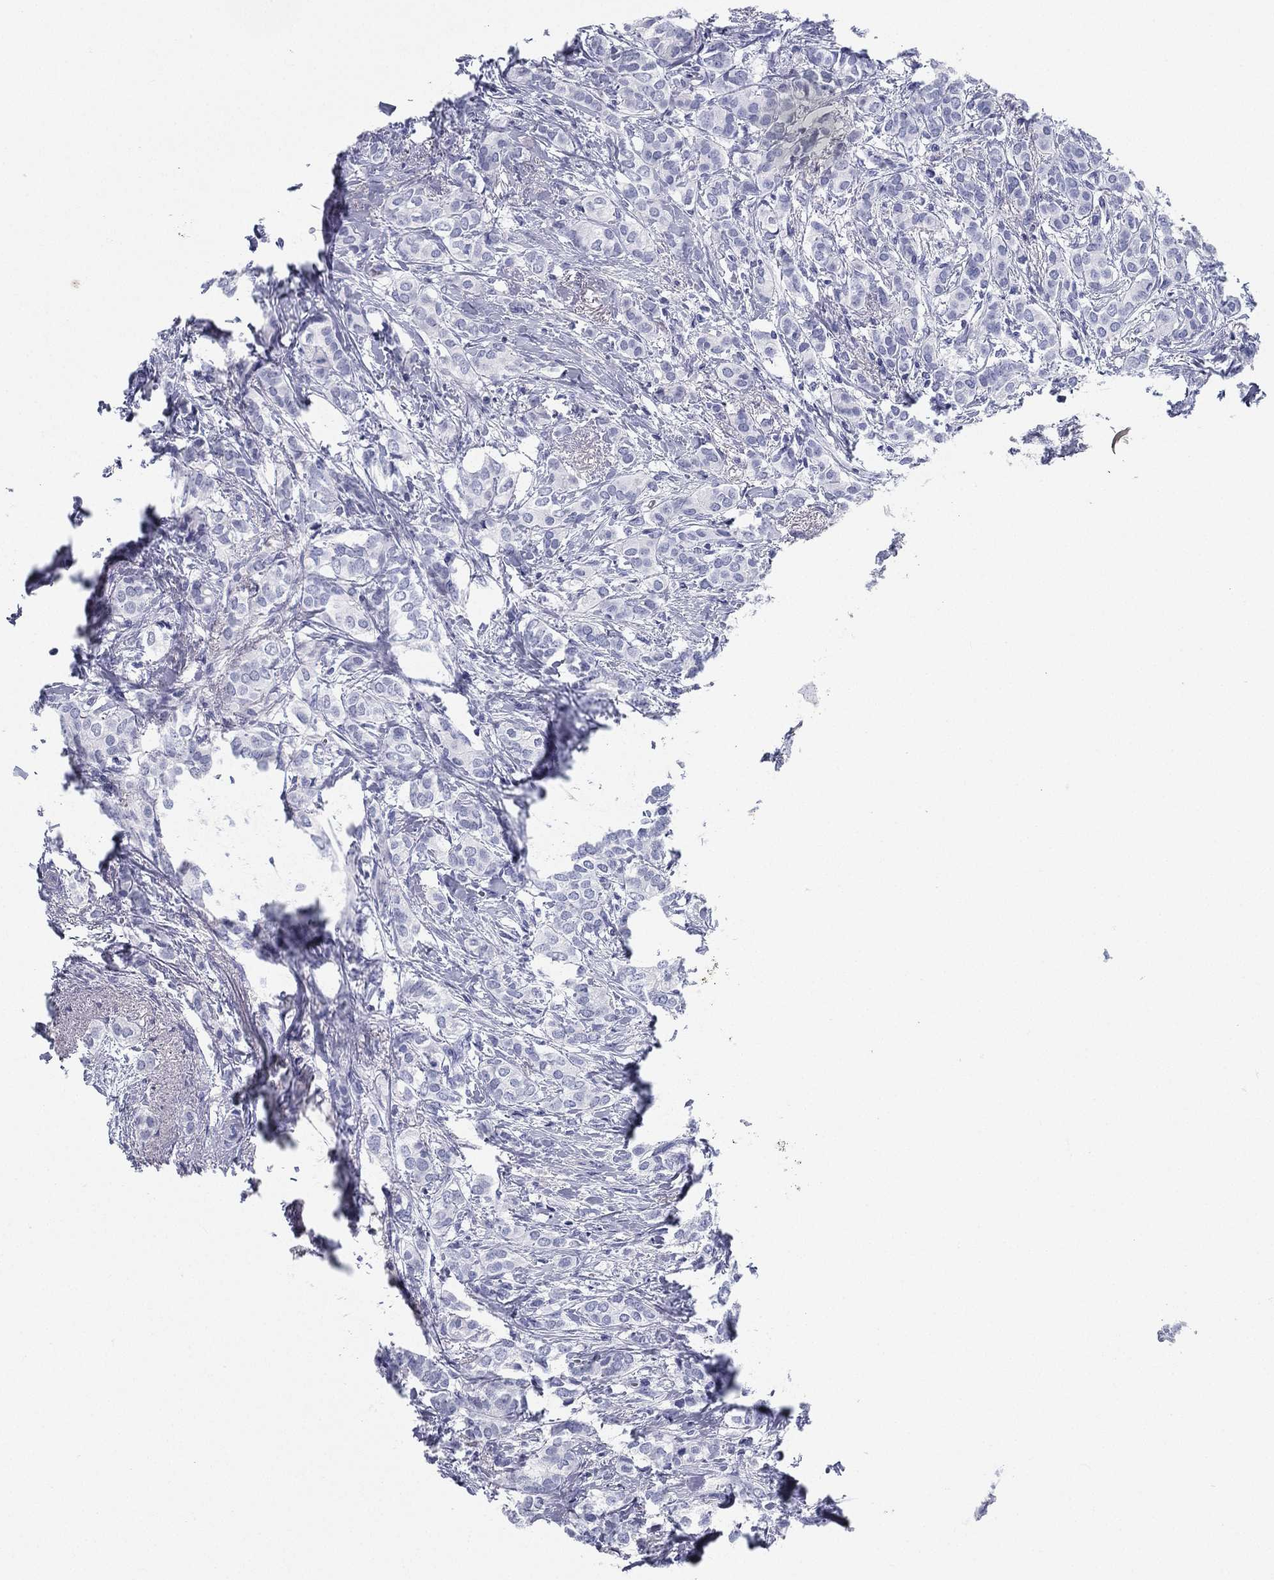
{"staining": {"intensity": "negative", "quantity": "none", "location": "none"}, "tissue": "breast cancer", "cell_type": "Tumor cells", "image_type": "cancer", "snomed": [{"axis": "morphology", "description": "Duct carcinoma"}, {"axis": "topography", "description": "Breast"}], "caption": "Protein analysis of breast cancer (invasive ductal carcinoma) exhibits no significant staining in tumor cells. (Immunohistochemistry, brightfield microscopy, high magnification).", "gene": "ATP1B2", "patient": {"sex": "female", "age": 73}}